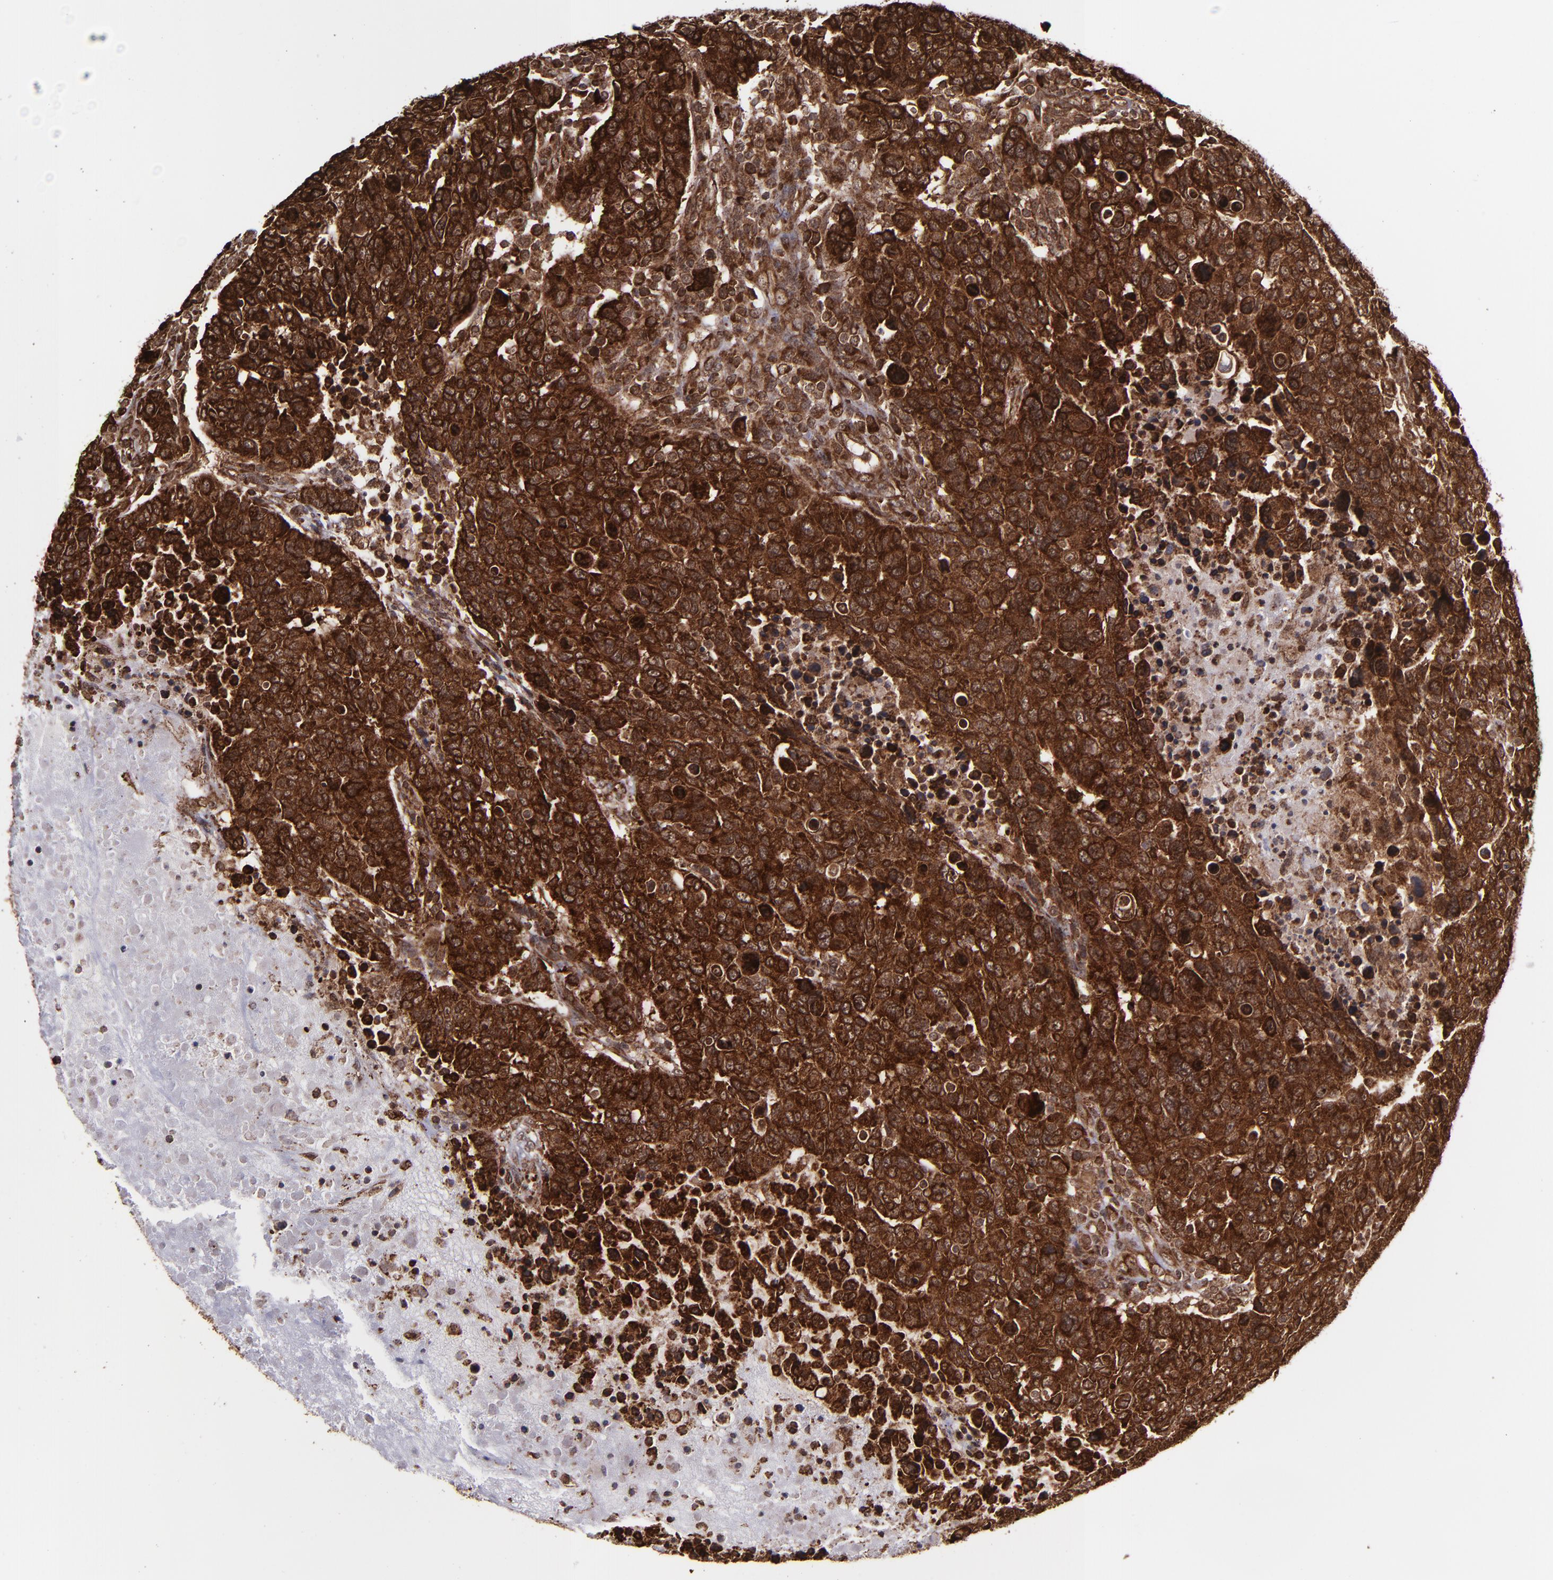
{"staining": {"intensity": "strong", "quantity": ">75%", "location": "cytoplasmic/membranous,nuclear"}, "tissue": "breast cancer", "cell_type": "Tumor cells", "image_type": "cancer", "snomed": [{"axis": "morphology", "description": "Duct carcinoma"}, {"axis": "topography", "description": "Breast"}], "caption": "Protein expression analysis of infiltrating ductal carcinoma (breast) demonstrates strong cytoplasmic/membranous and nuclear expression in approximately >75% of tumor cells.", "gene": "EIF4ENIF1", "patient": {"sex": "female", "age": 37}}